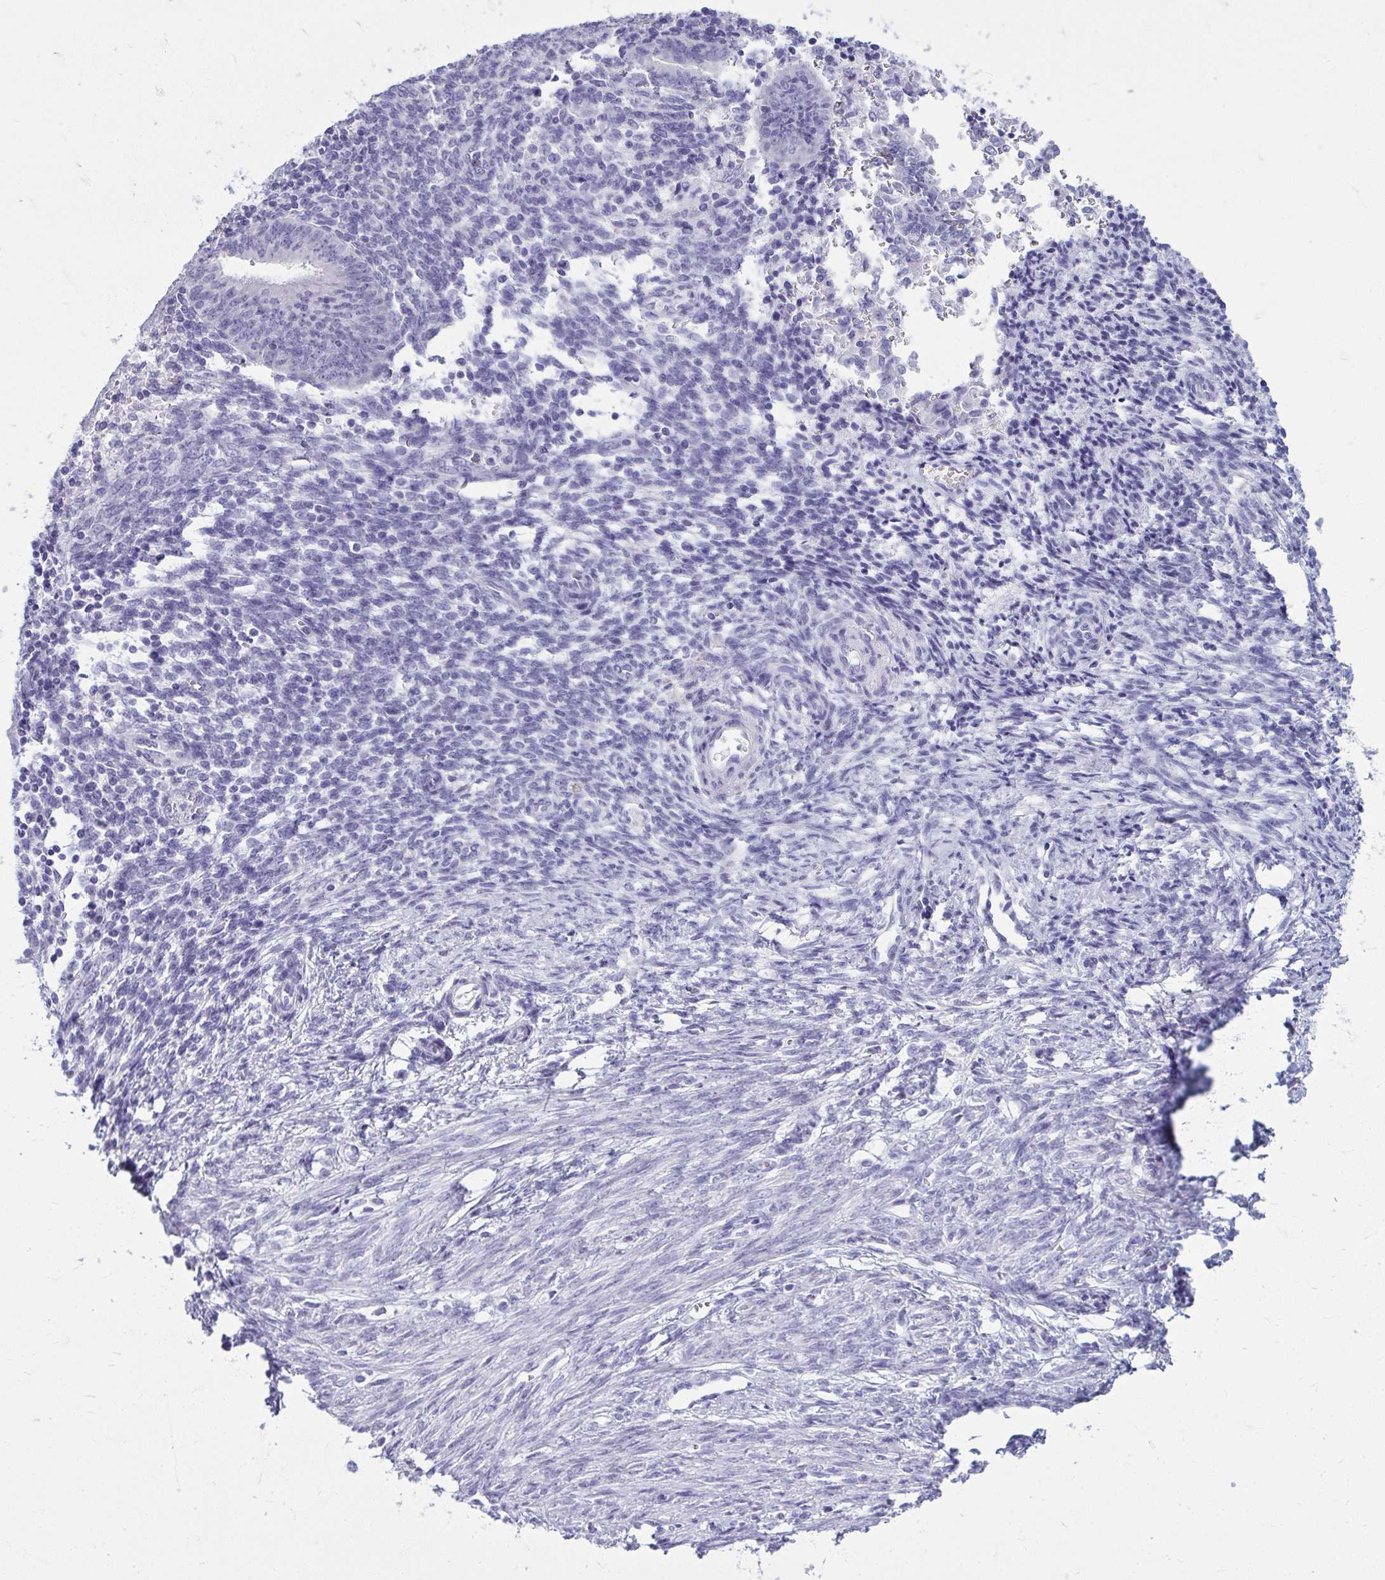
{"staining": {"intensity": "negative", "quantity": "none", "location": "none"}, "tissue": "endometrial cancer", "cell_type": "Tumor cells", "image_type": "cancer", "snomed": [{"axis": "morphology", "description": "Adenocarcinoma, NOS"}, {"axis": "topography", "description": "Endometrium"}], "caption": "Tumor cells are negative for protein expression in human endometrial cancer (adenocarcinoma). Brightfield microscopy of IHC stained with DAB (brown) and hematoxylin (blue), captured at high magnification.", "gene": "QDPR", "patient": {"sex": "female", "age": 50}}